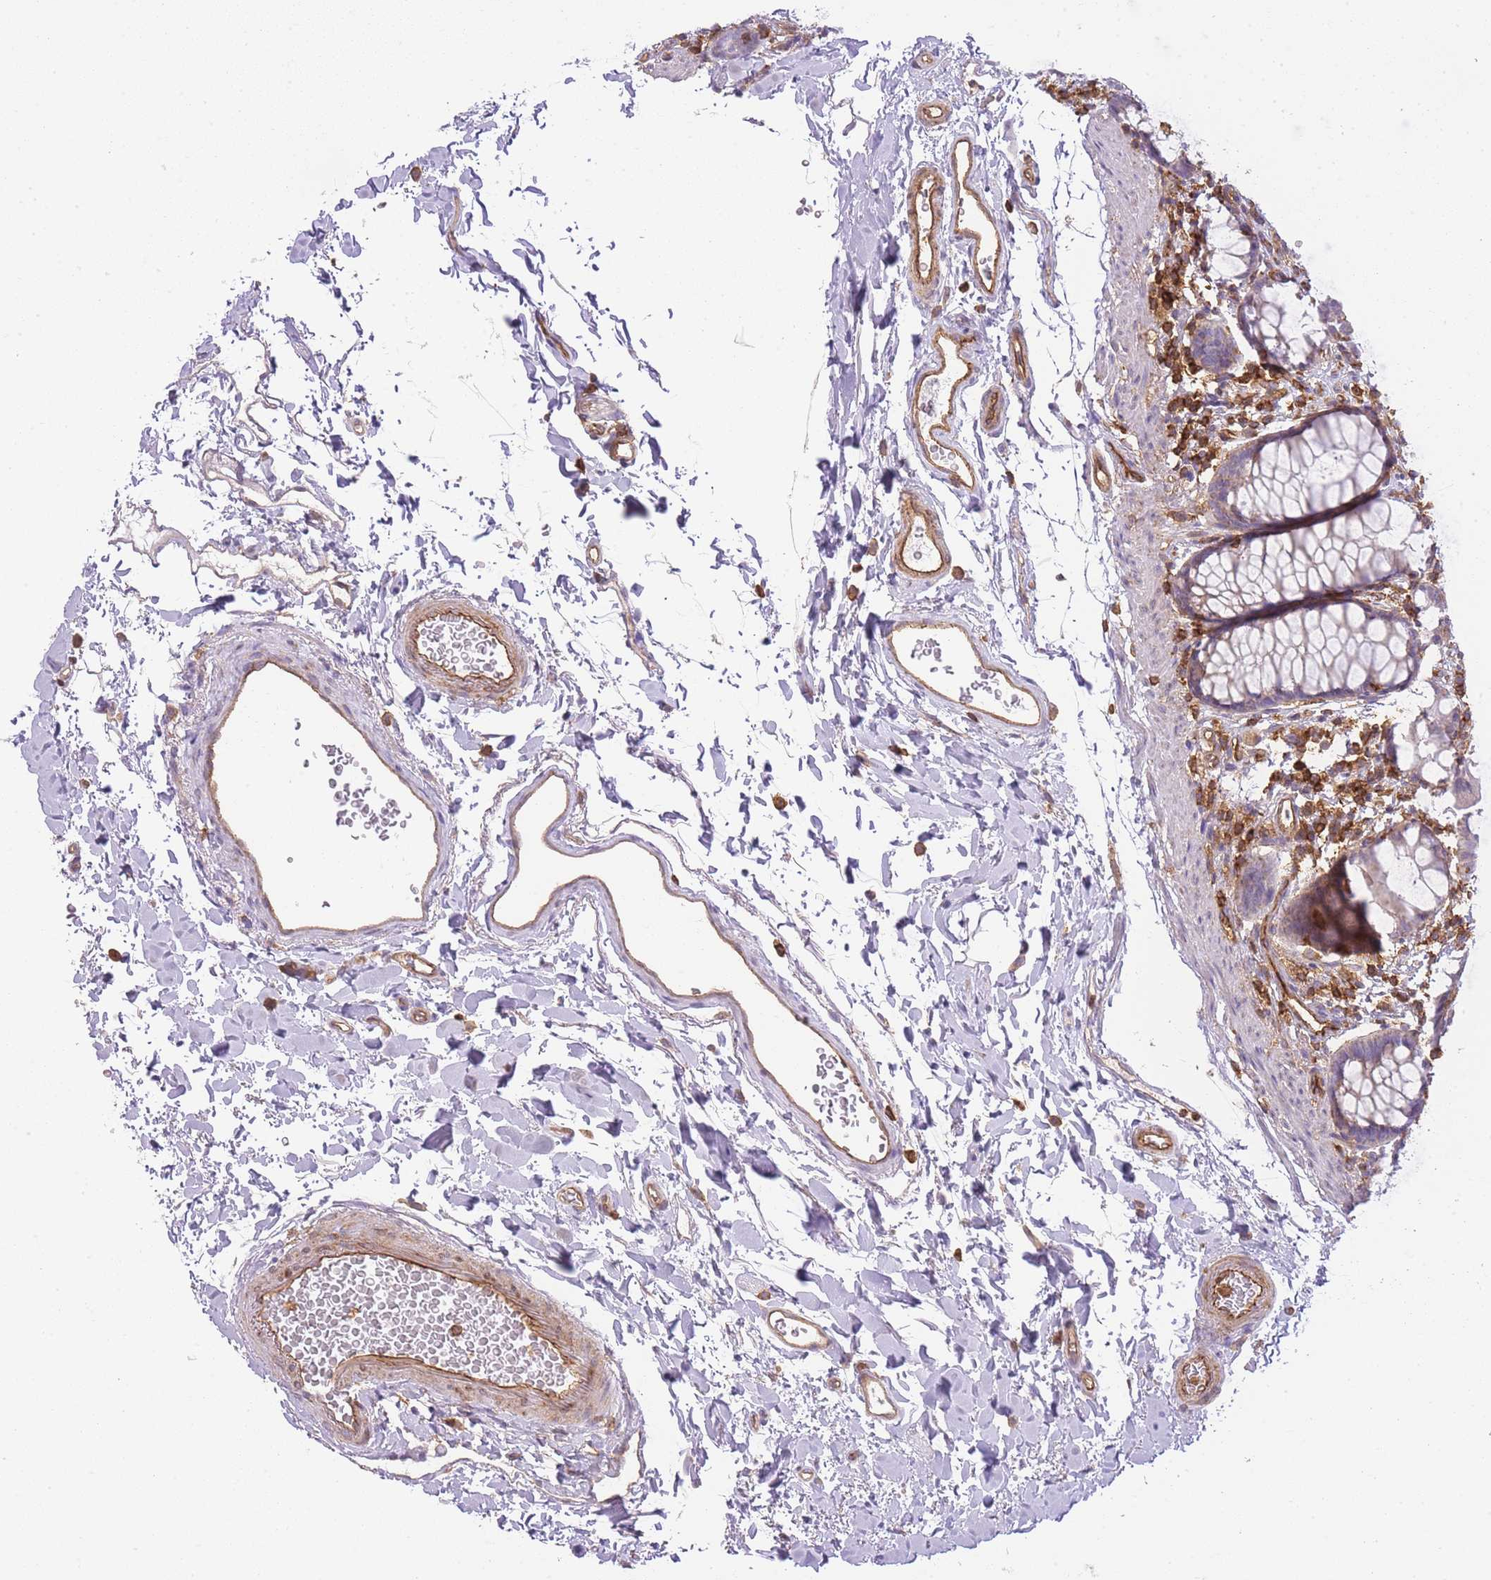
{"staining": {"intensity": "negative", "quantity": "none", "location": "none"}, "tissue": "rectum", "cell_type": "Glandular cells", "image_type": "normal", "snomed": [{"axis": "morphology", "description": "Normal tissue, NOS"}, {"axis": "topography", "description": "Rectum"}], "caption": "High power microscopy photomicrograph of an immunohistochemistry (IHC) image of benign rectum, revealing no significant expression in glandular cells.", "gene": "MSN", "patient": {"sex": "female", "age": 65}}